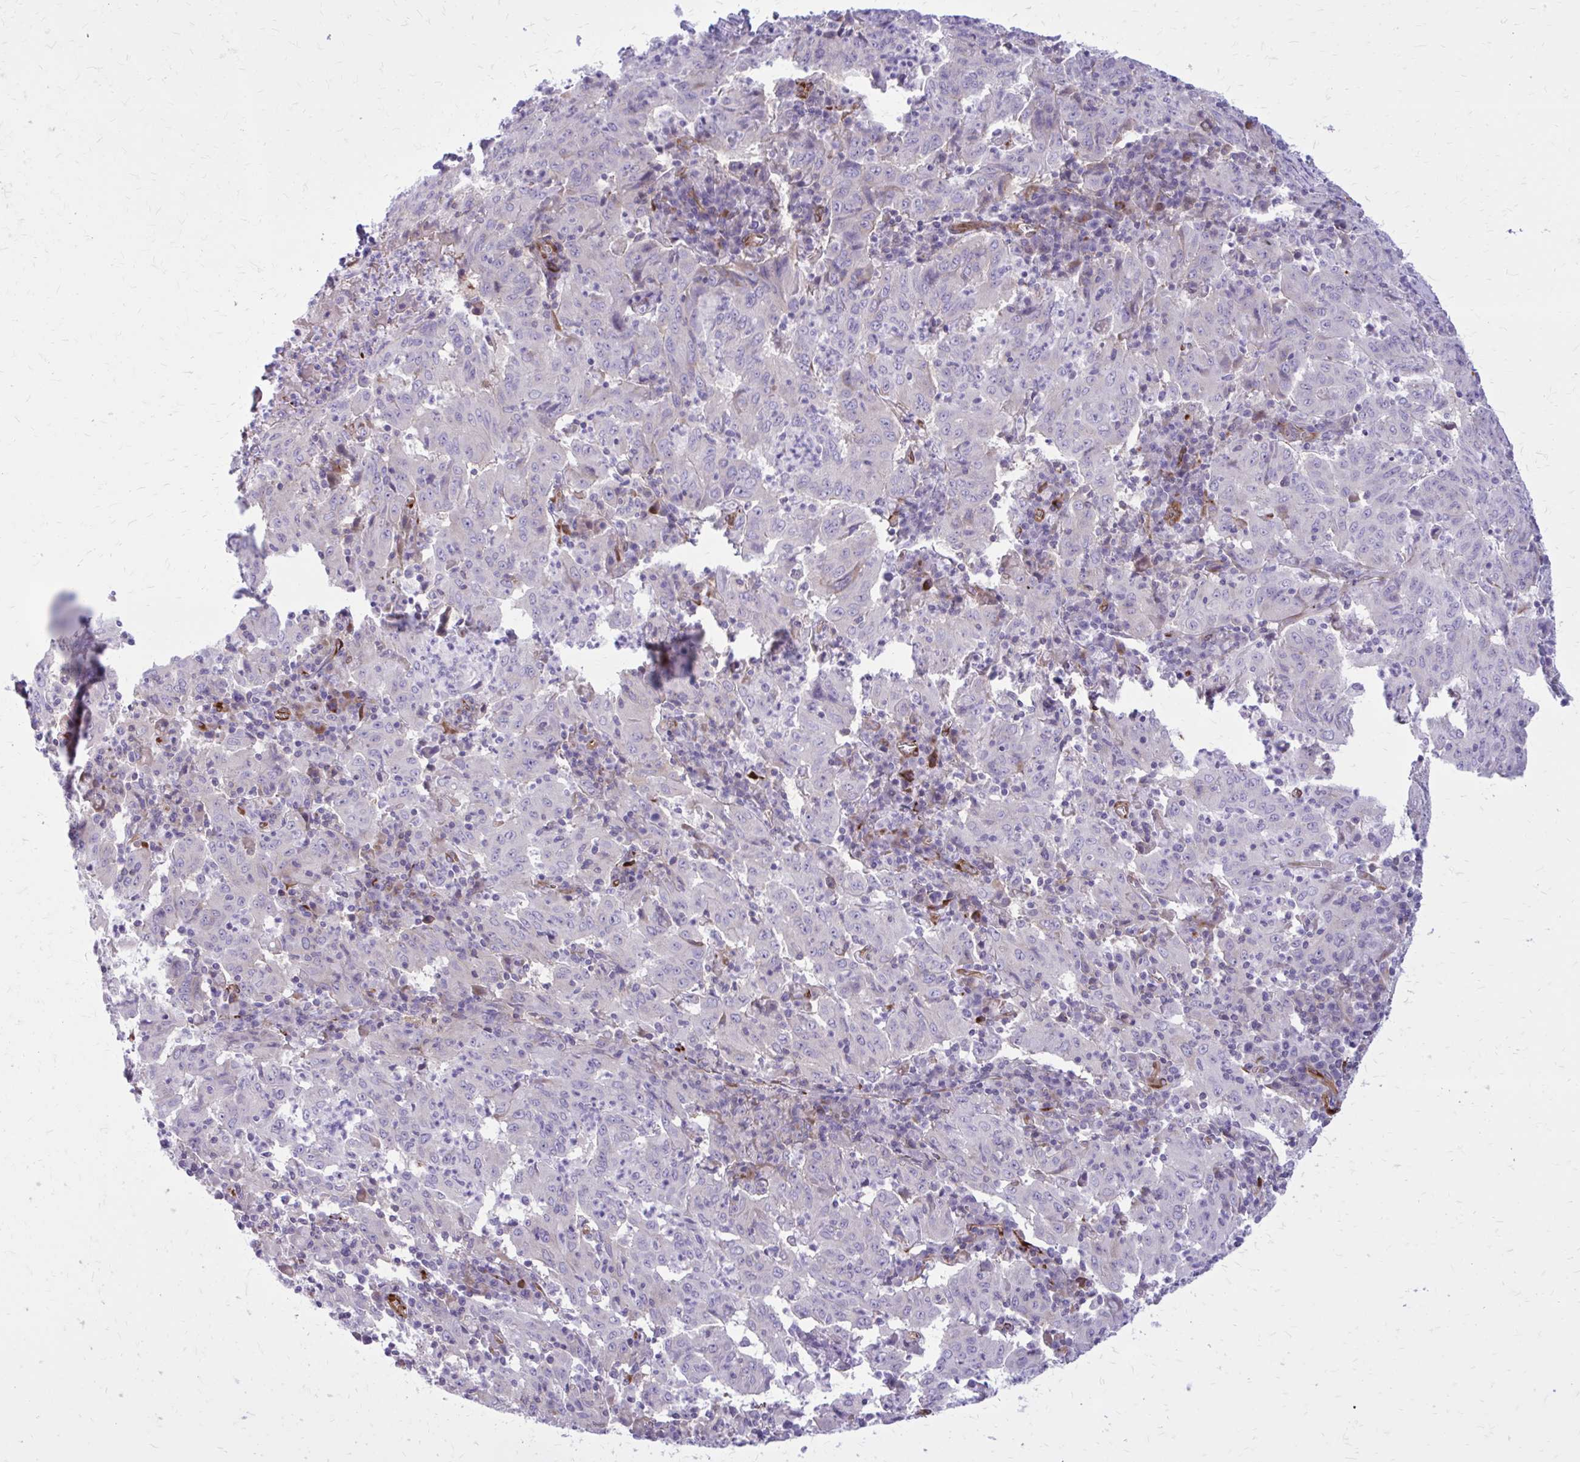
{"staining": {"intensity": "negative", "quantity": "none", "location": "none"}, "tissue": "pancreatic cancer", "cell_type": "Tumor cells", "image_type": "cancer", "snomed": [{"axis": "morphology", "description": "Adenocarcinoma, NOS"}, {"axis": "topography", "description": "Pancreas"}], "caption": "A high-resolution histopathology image shows IHC staining of pancreatic adenocarcinoma, which displays no significant staining in tumor cells.", "gene": "BEND5", "patient": {"sex": "male", "age": 63}}